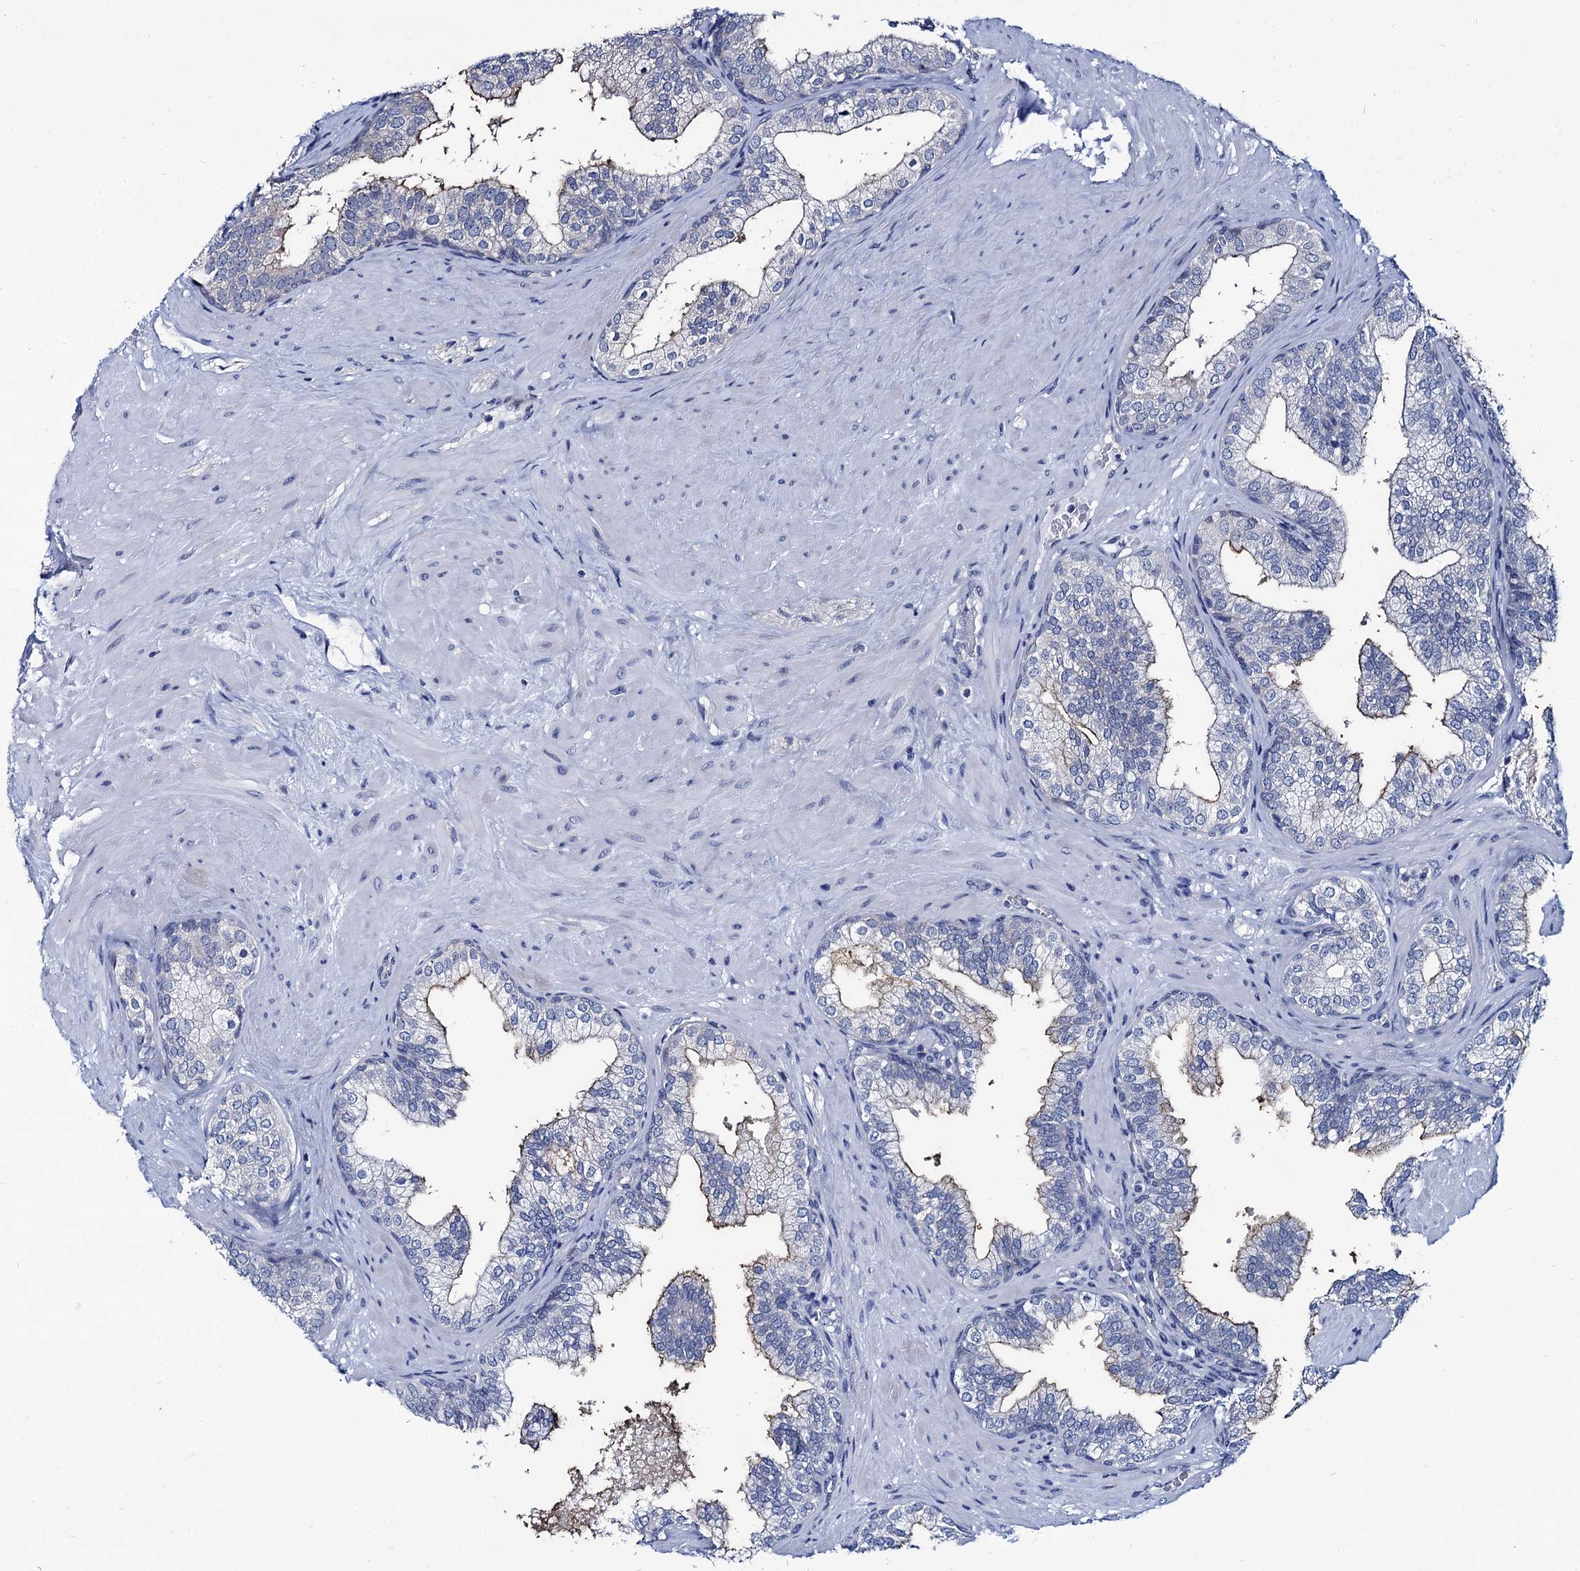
{"staining": {"intensity": "moderate", "quantity": "<25%", "location": "cytoplasmic/membranous"}, "tissue": "prostate", "cell_type": "Glandular cells", "image_type": "normal", "snomed": [{"axis": "morphology", "description": "Normal tissue, NOS"}, {"axis": "topography", "description": "Prostate"}], "caption": "Immunohistochemical staining of normal human prostate displays <25% levels of moderate cytoplasmic/membranous protein positivity in about <25% of glandular cells.", "gene": "MIOX", "patient": {"sex": "male", "age": 60}}